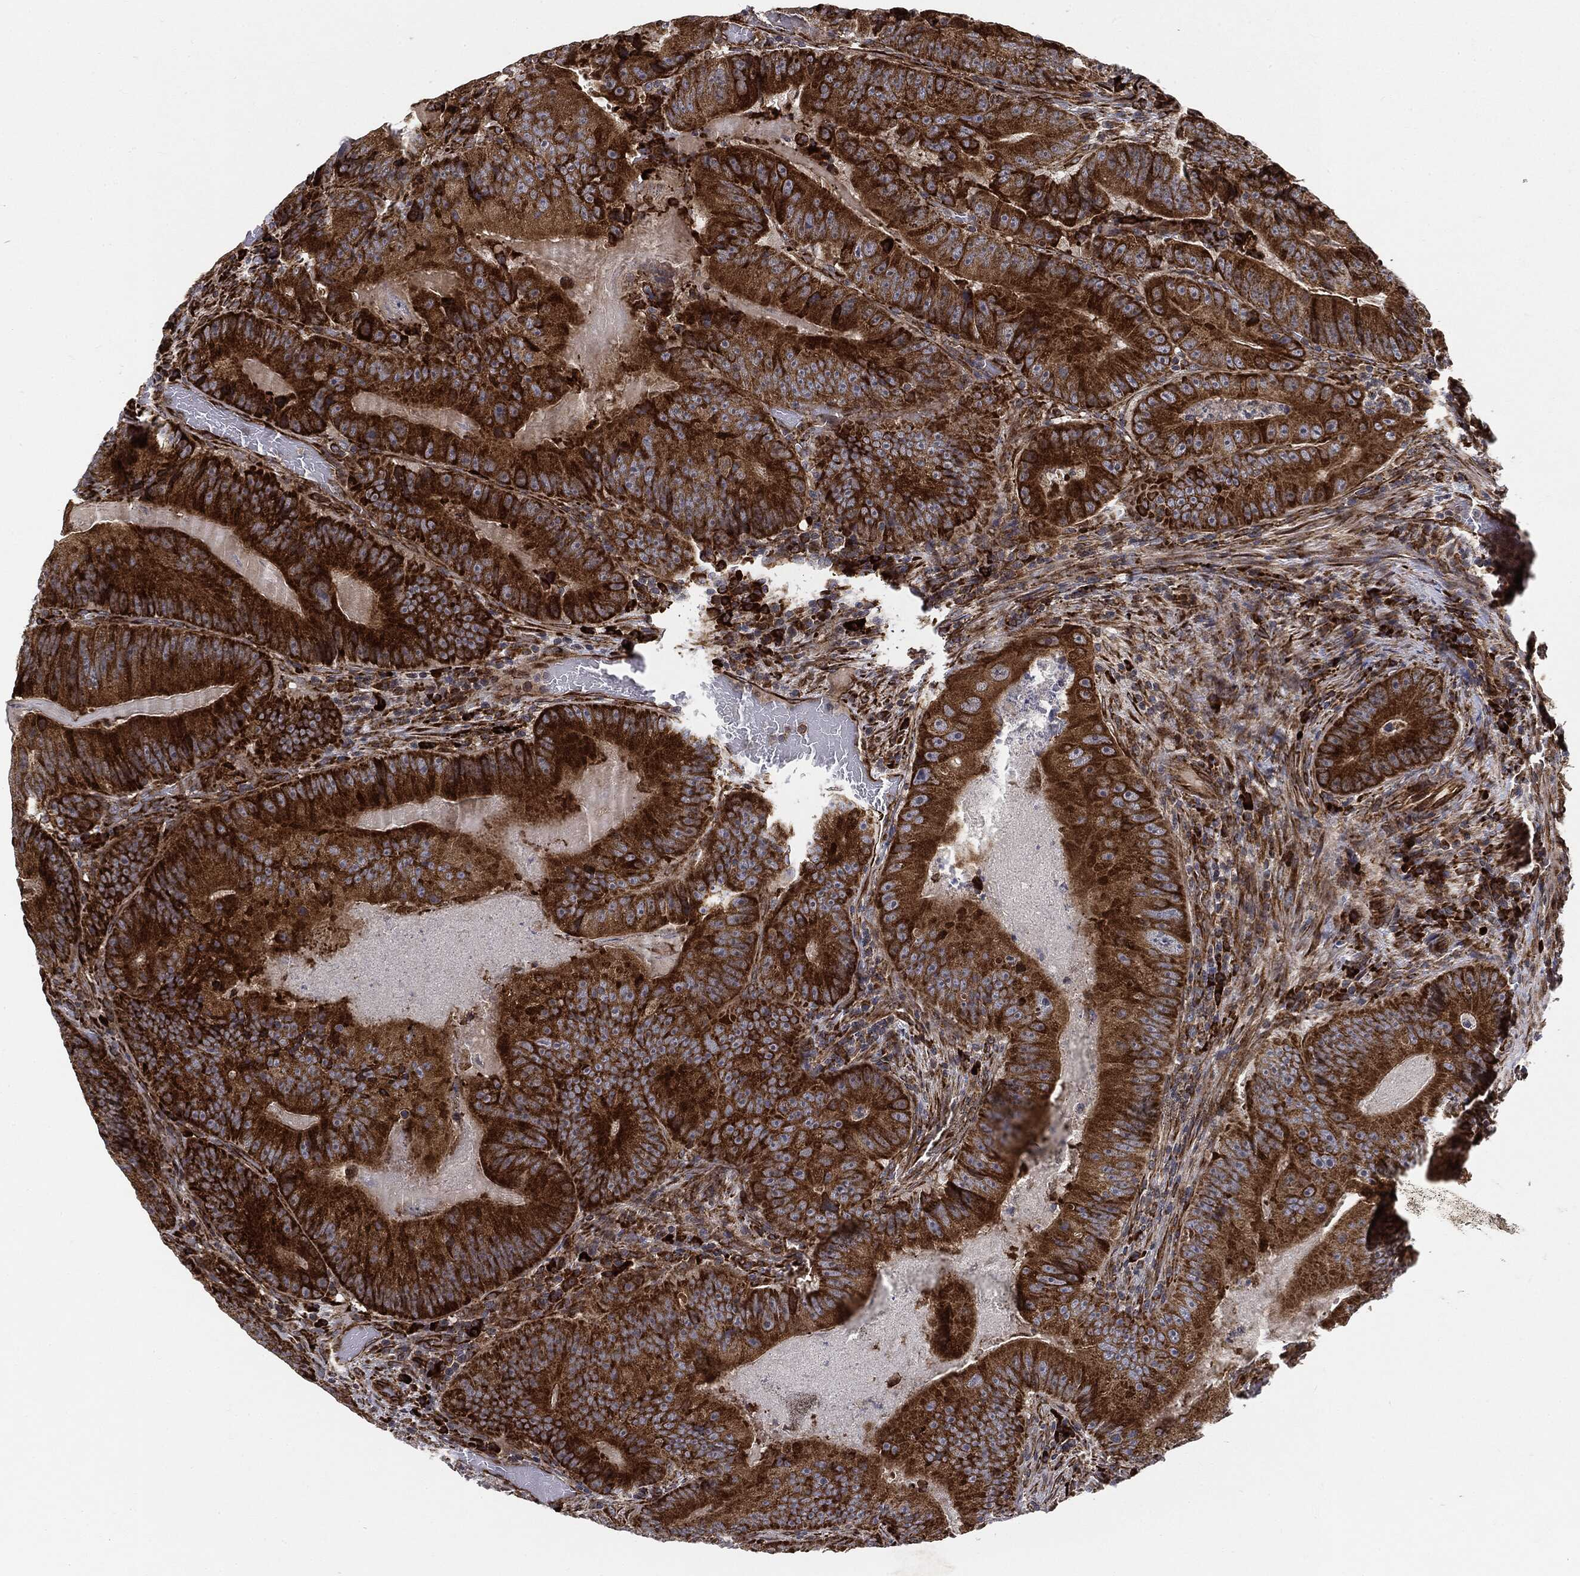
{"staining": {"intensity": "strong", "quantity": ">75%", "location": "cytoplasmic/membranous"}, "tissue": "colorectal cancer", "cell_type": "Tumor cells", "image_type": "cancer", "snomed": [{"axis": "morphology", "description": "Adenocarcinoma, NOS"}, {"axis": "topography", "description": "Colon"}], "caption": "Human colorectal cancer stained with a brown dye displays strong cytoplasmic/membranous positive positivity in approximately >75% of tumor cells.", "gene": "CYLD", "patient": {"sex": "female", "age": 86}}